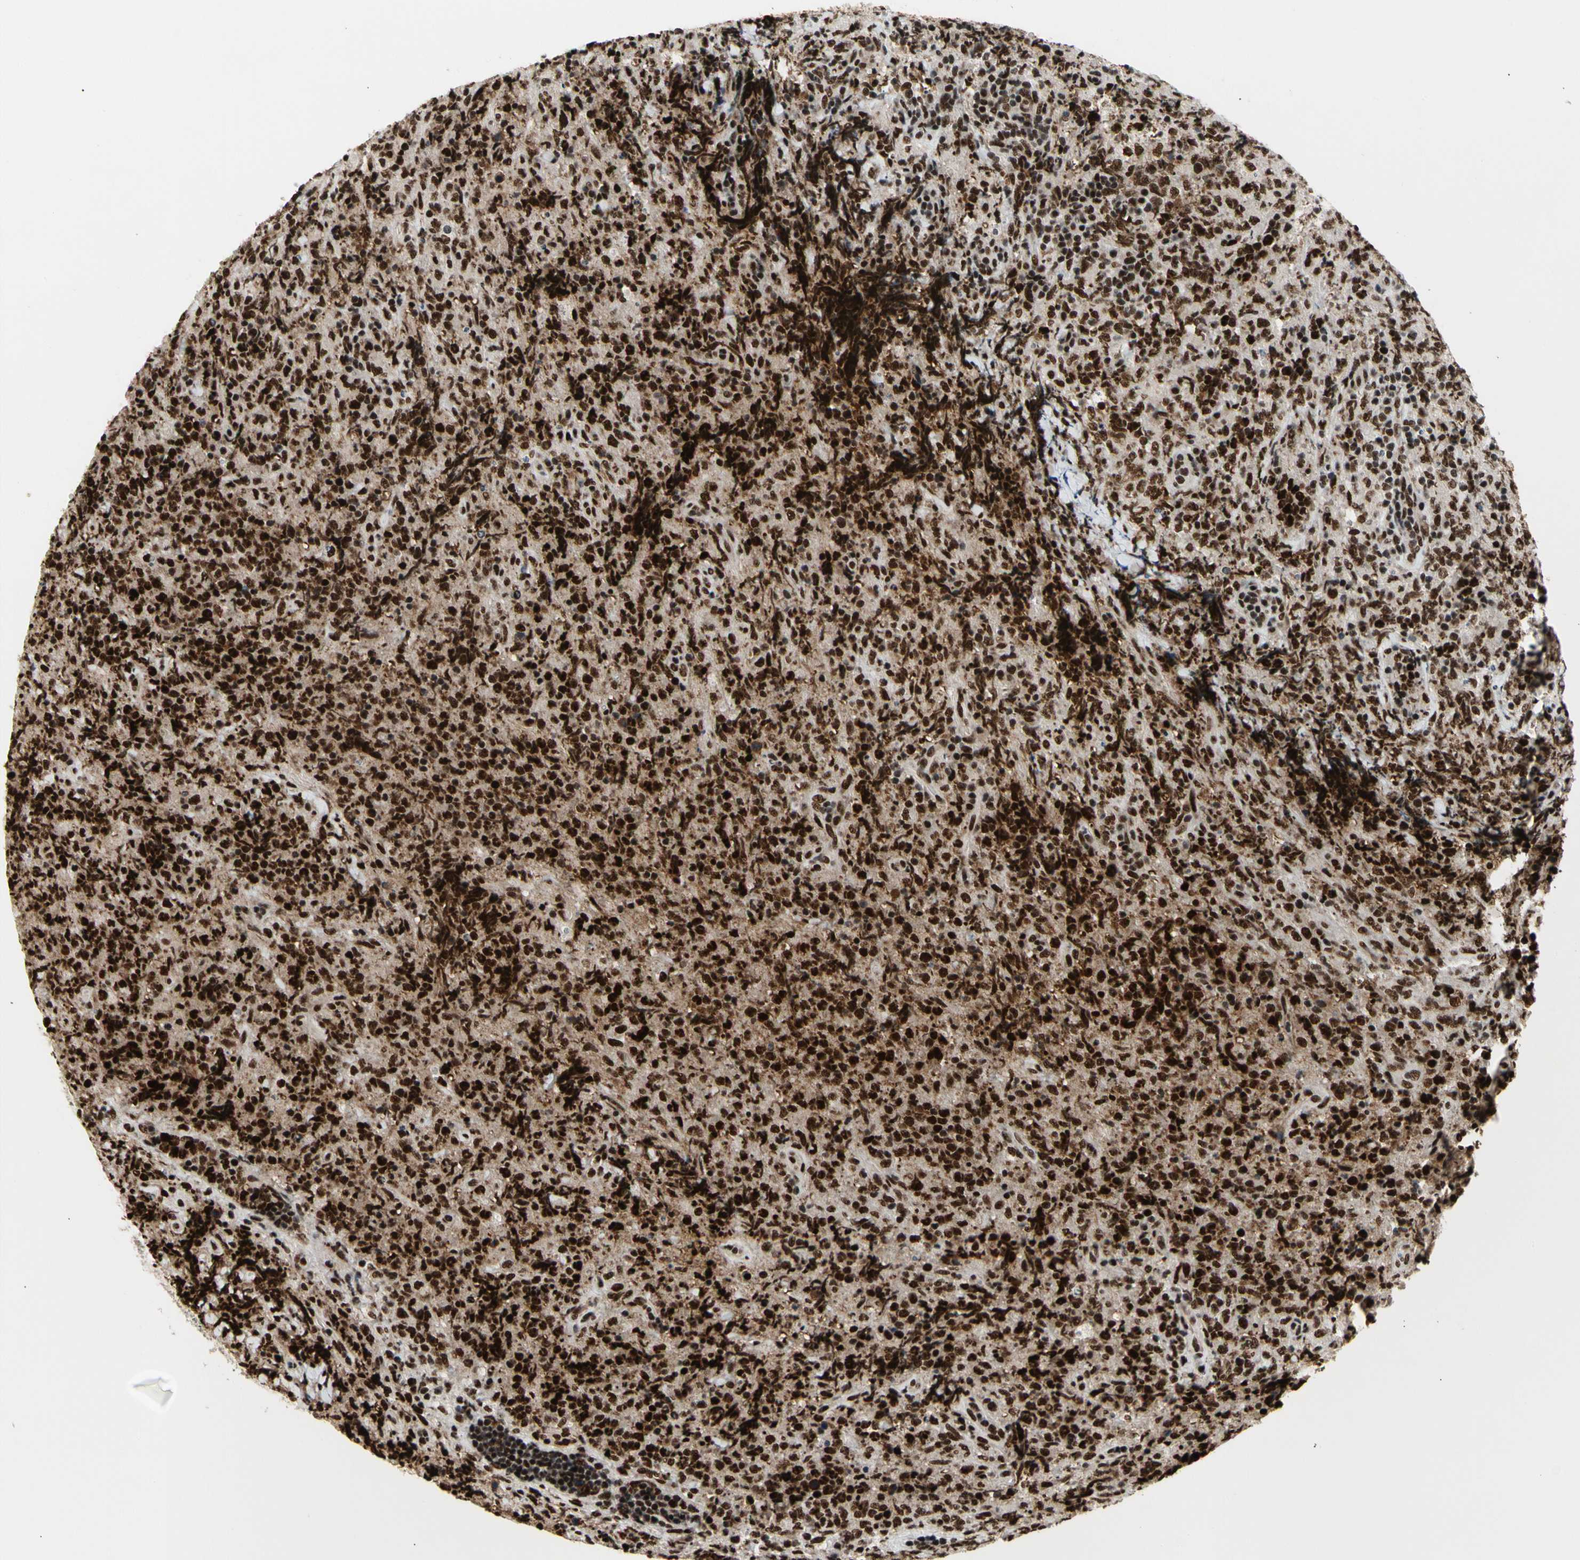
{"staining": {"intensity": "strong", "quantity": ">75%", "location": "nuclear"}, "tissue": "lymphoma", "cell_type": "Tumor cells", "image_type": "cancer", "snomed": [{"axis": "morphology", "description": "Malignant lymphoma, non-Hodgkin's type, High grade"}, {"axis": "topography", "description": "Tonsil"}], "caption": "Immunohistochemistry micrograph of lymphoma stained for a protein (brown), which reveals high levels of strong nuclear positivity in about >75% of tumor cells.", "gene": "SRSF11", "patient": {"sex": "female", "age": 36}}